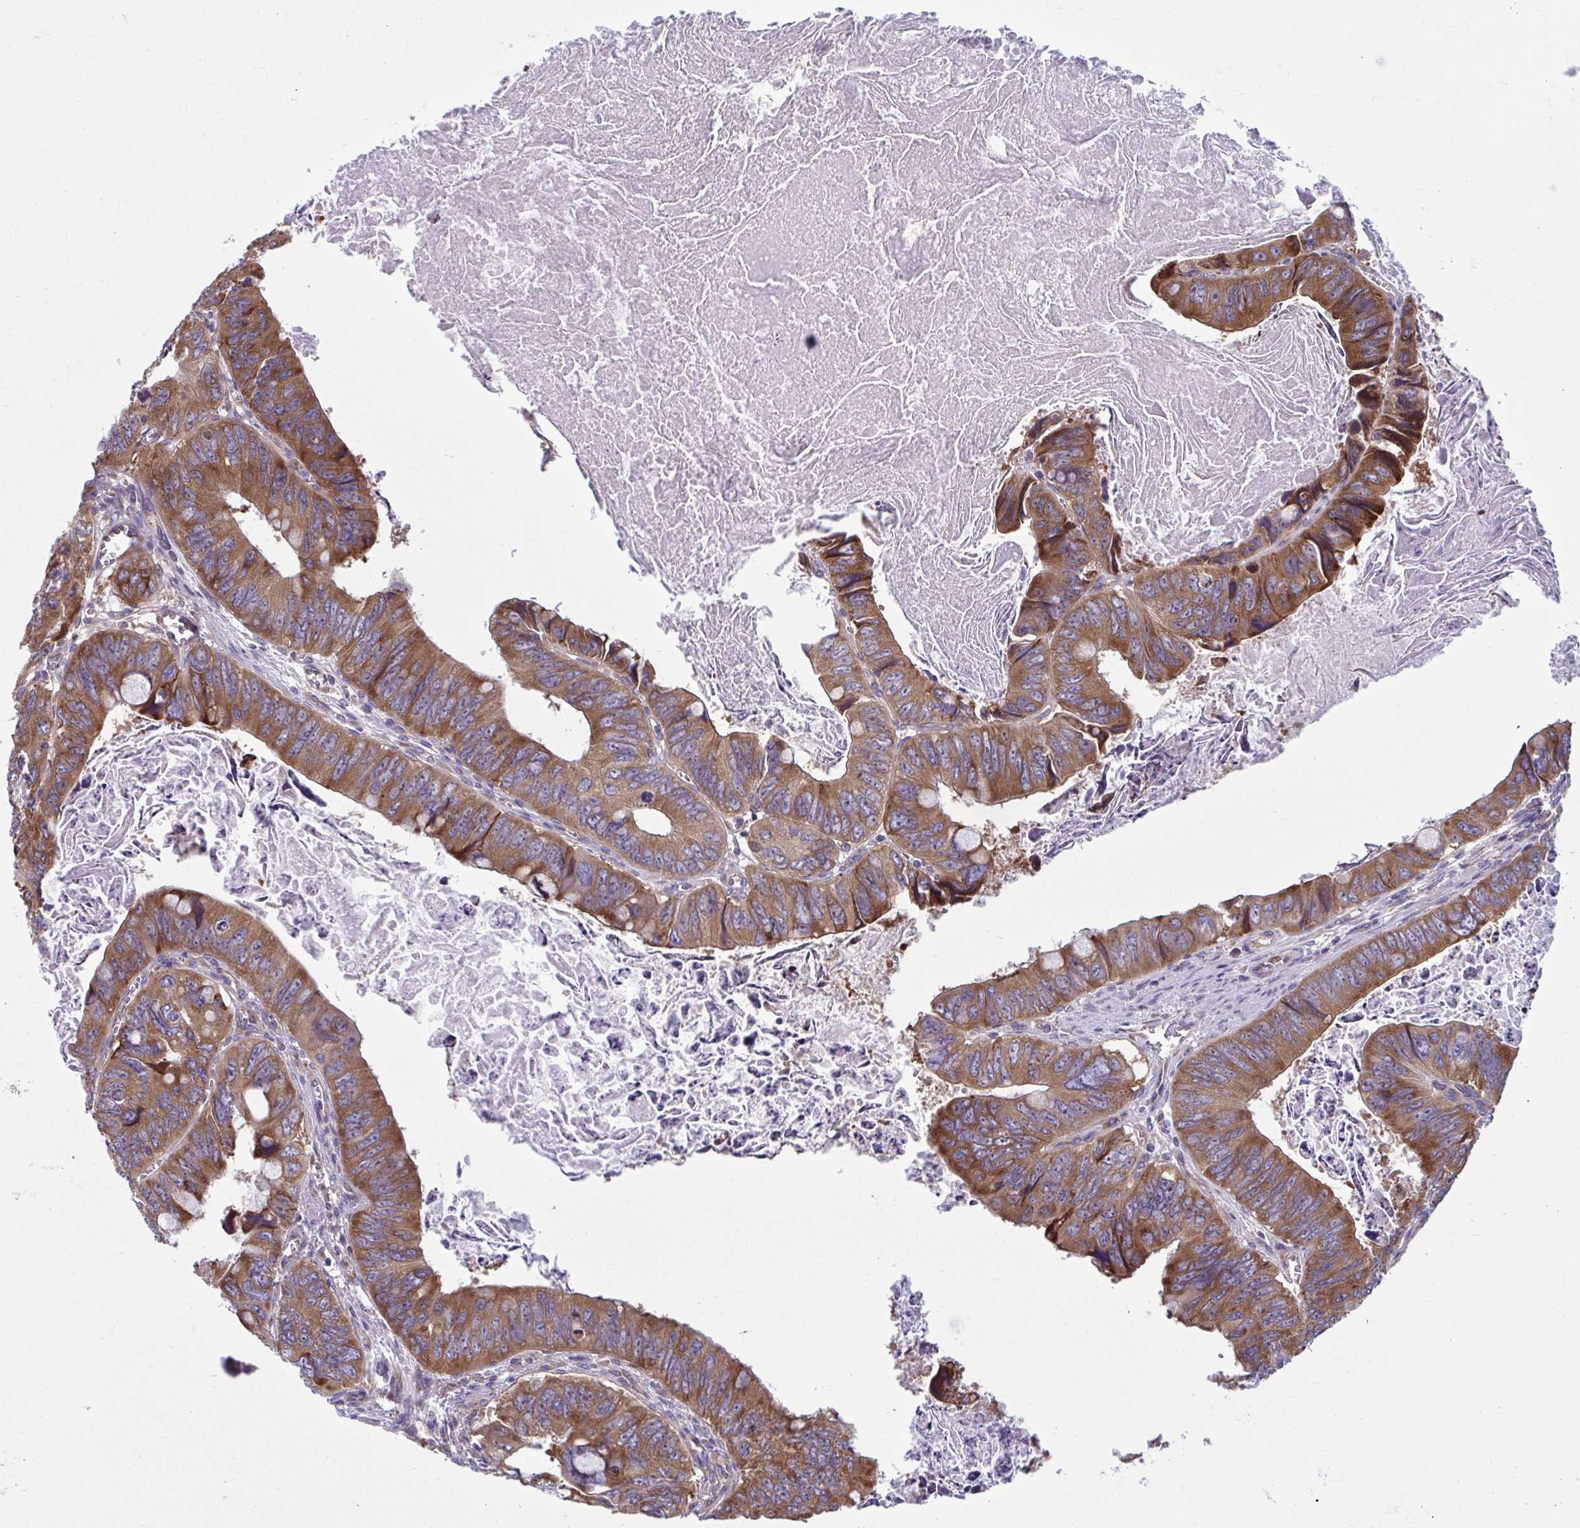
{"staining": {"intensity": "moderate", "quantity": ">75%", "location": "cytoplasmic/membranous"}, "tissue": "colorectal cancer", "cell_type": "Tumor cells", "image_type": "cancer", "snomed": [{"axis": "morphology", "description": "Adenocarcinoma, NOS"}, {"axis": "topography", "description": "Colon"}], "caption": "IHC of human colorectal adenocarcinoma exhibits medium levels of moderate cytoplasmic/membranous staining in approximately >75% of tumor cells.", "gene": "RPS16", "patient": {"sex": "female", "age": 84}}